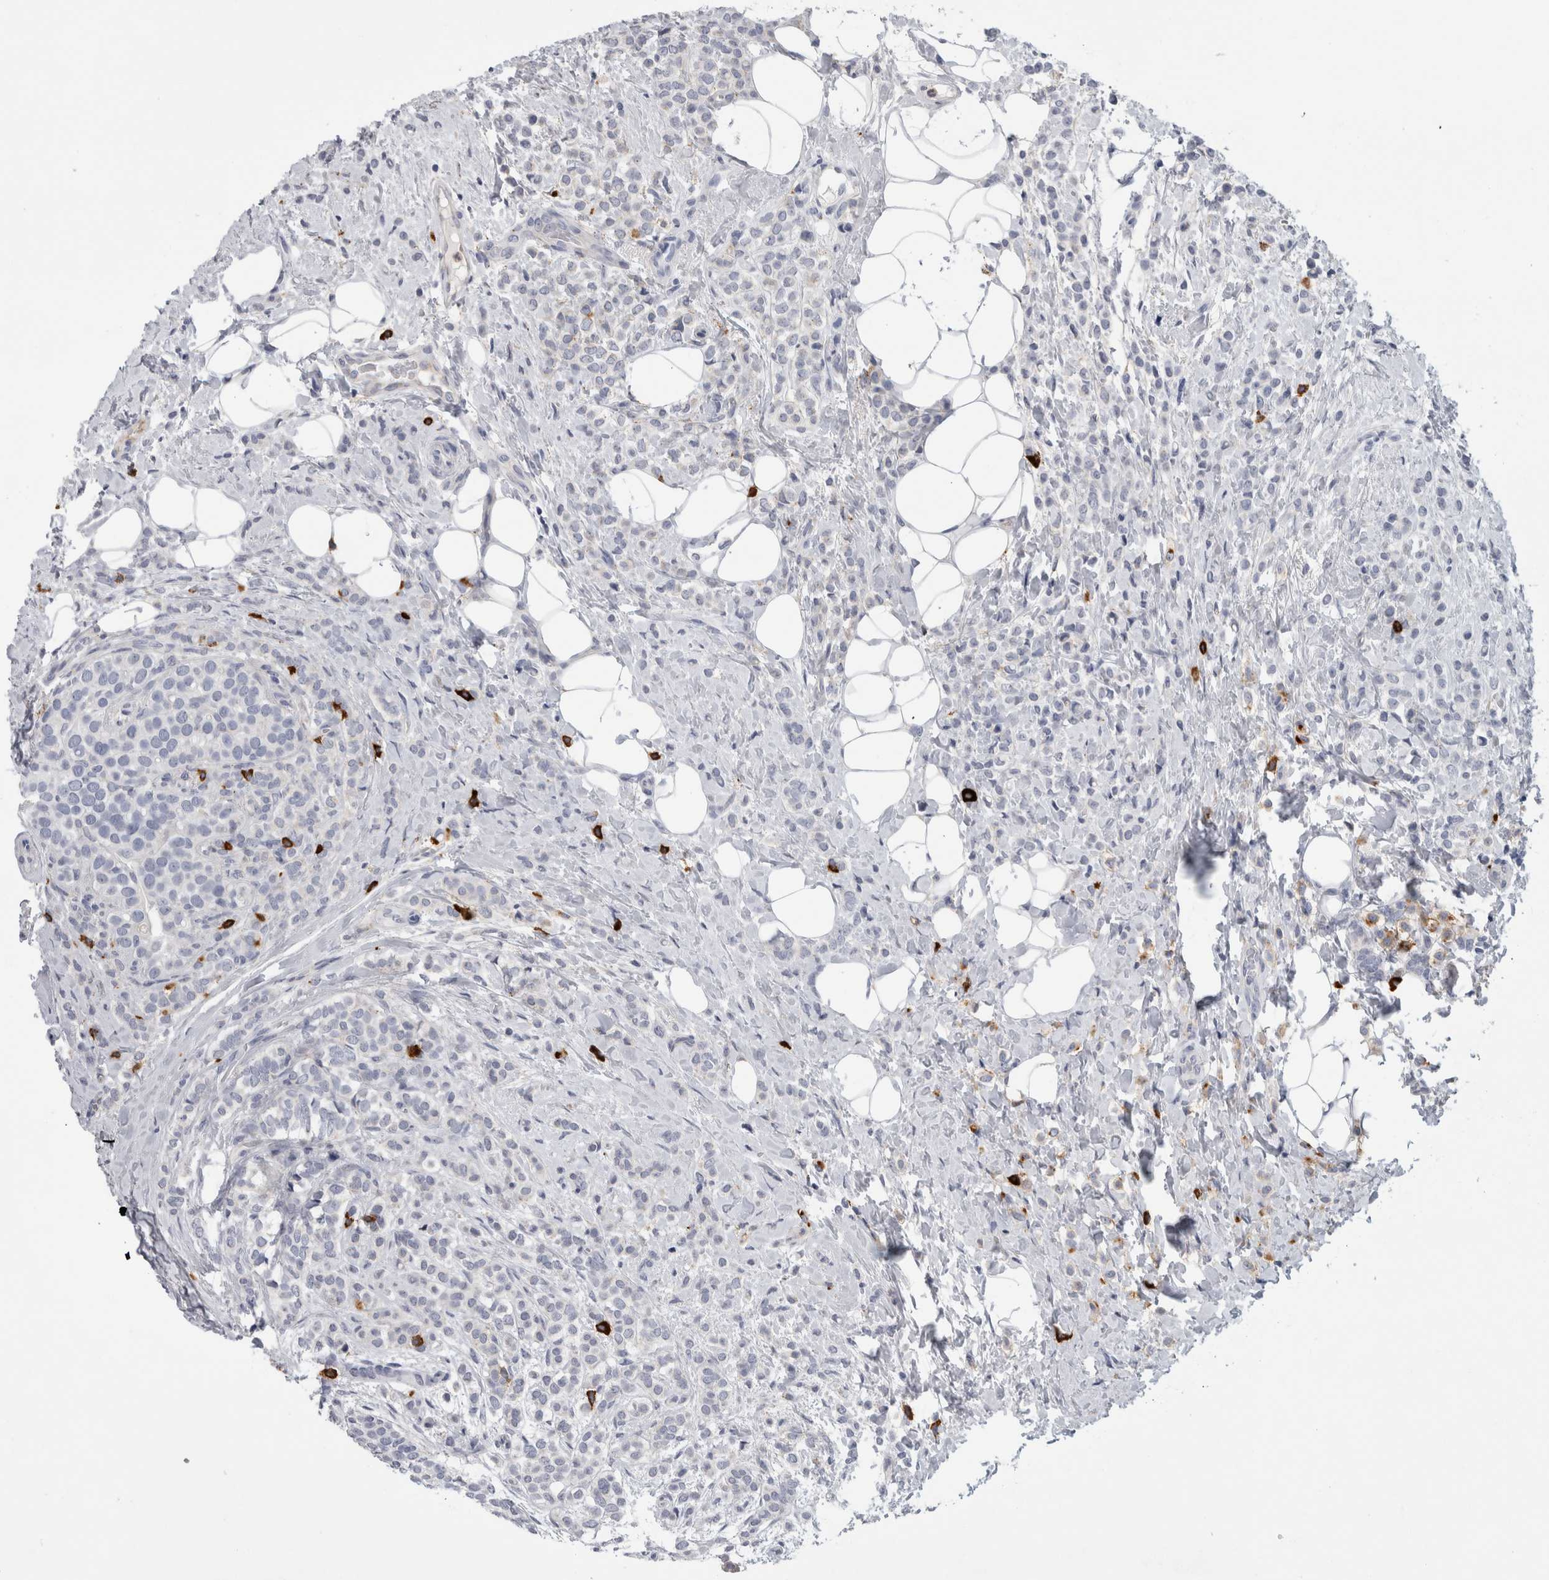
{"staining": {"intensity": "weak", "quantity": "<25%", "location": "cytoplasmic/membranous"}, "tissue": "breast cancer", "cell_type": "Tumor cells", "image_type": "cancer", "snomed": [{"axis": "morphology", "description": "Lobular carcinoma"}, {"axis": "topography", "description": "Breast"}], "caption": "Tumor cells show no significant protein positivity in lobular carcinoma (breast). (Stains: DAB immunohistochemistry with hematoxylin counter stain, Microscopy: brightfield microscopy at high magnification).", "gene": "CD63", "patient": {"sex": "female", "age": 50}}